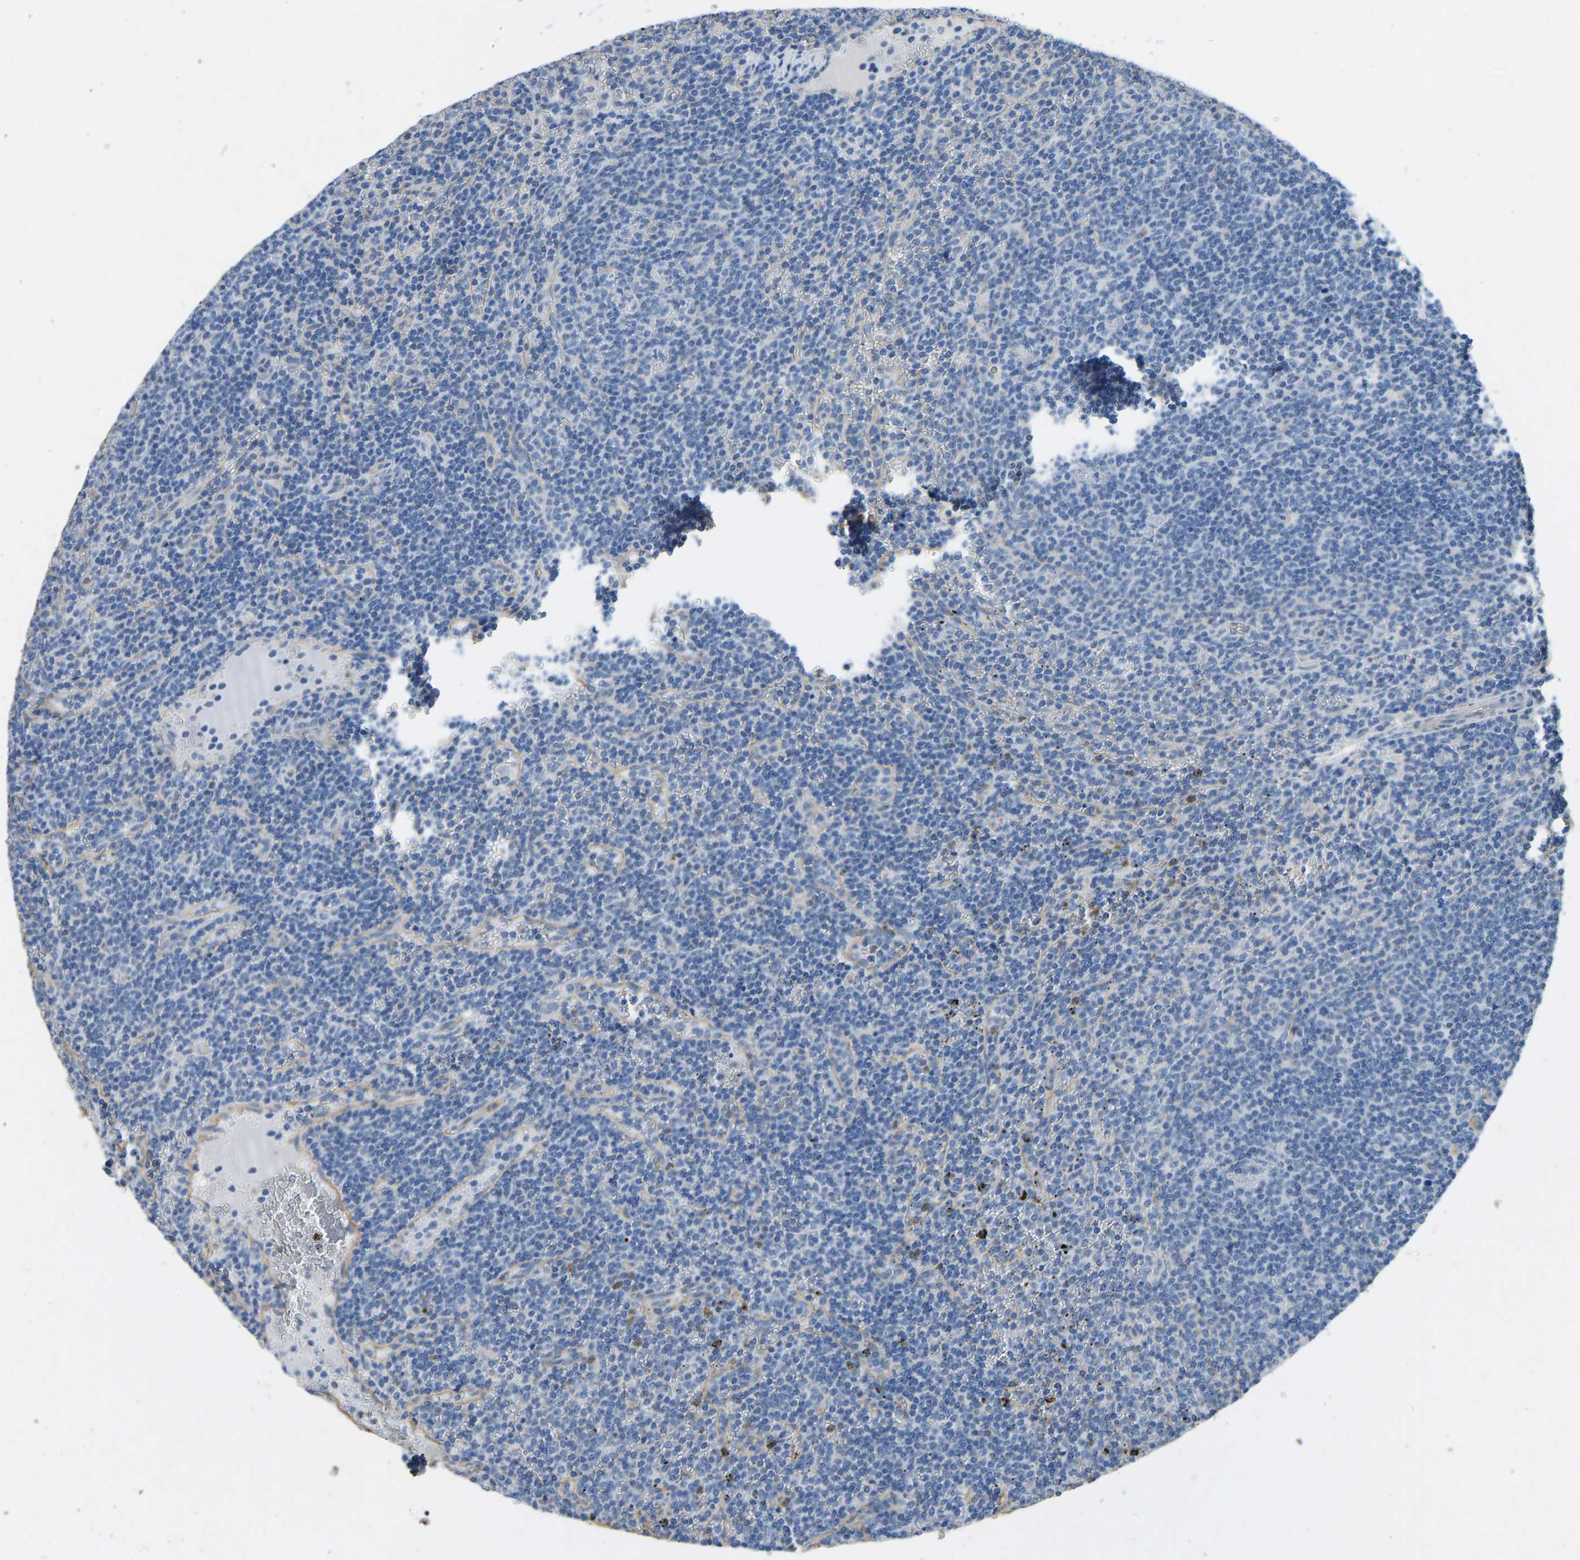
{"staining": {"intensity": "negative", "quantity": "none", "location": "none"}, "tissue": "lymphoma", "cell_type": "Tumor cells", "image_type": "cancer", "snomed": [{"axis": "morphology", "description": "Malignant lymphoma, non-Hodgkin's type, Low grade"}, {"axis": "topography", "description": "Spleen"}], "caption": "Immunohistochemical staining of human malignant lymphoma, non-Hodgkin's type (low-grade) shows no significant positivity in tumor cells.", "gene": "TECTA", "patient": {"sex": "female", "age": 50}}